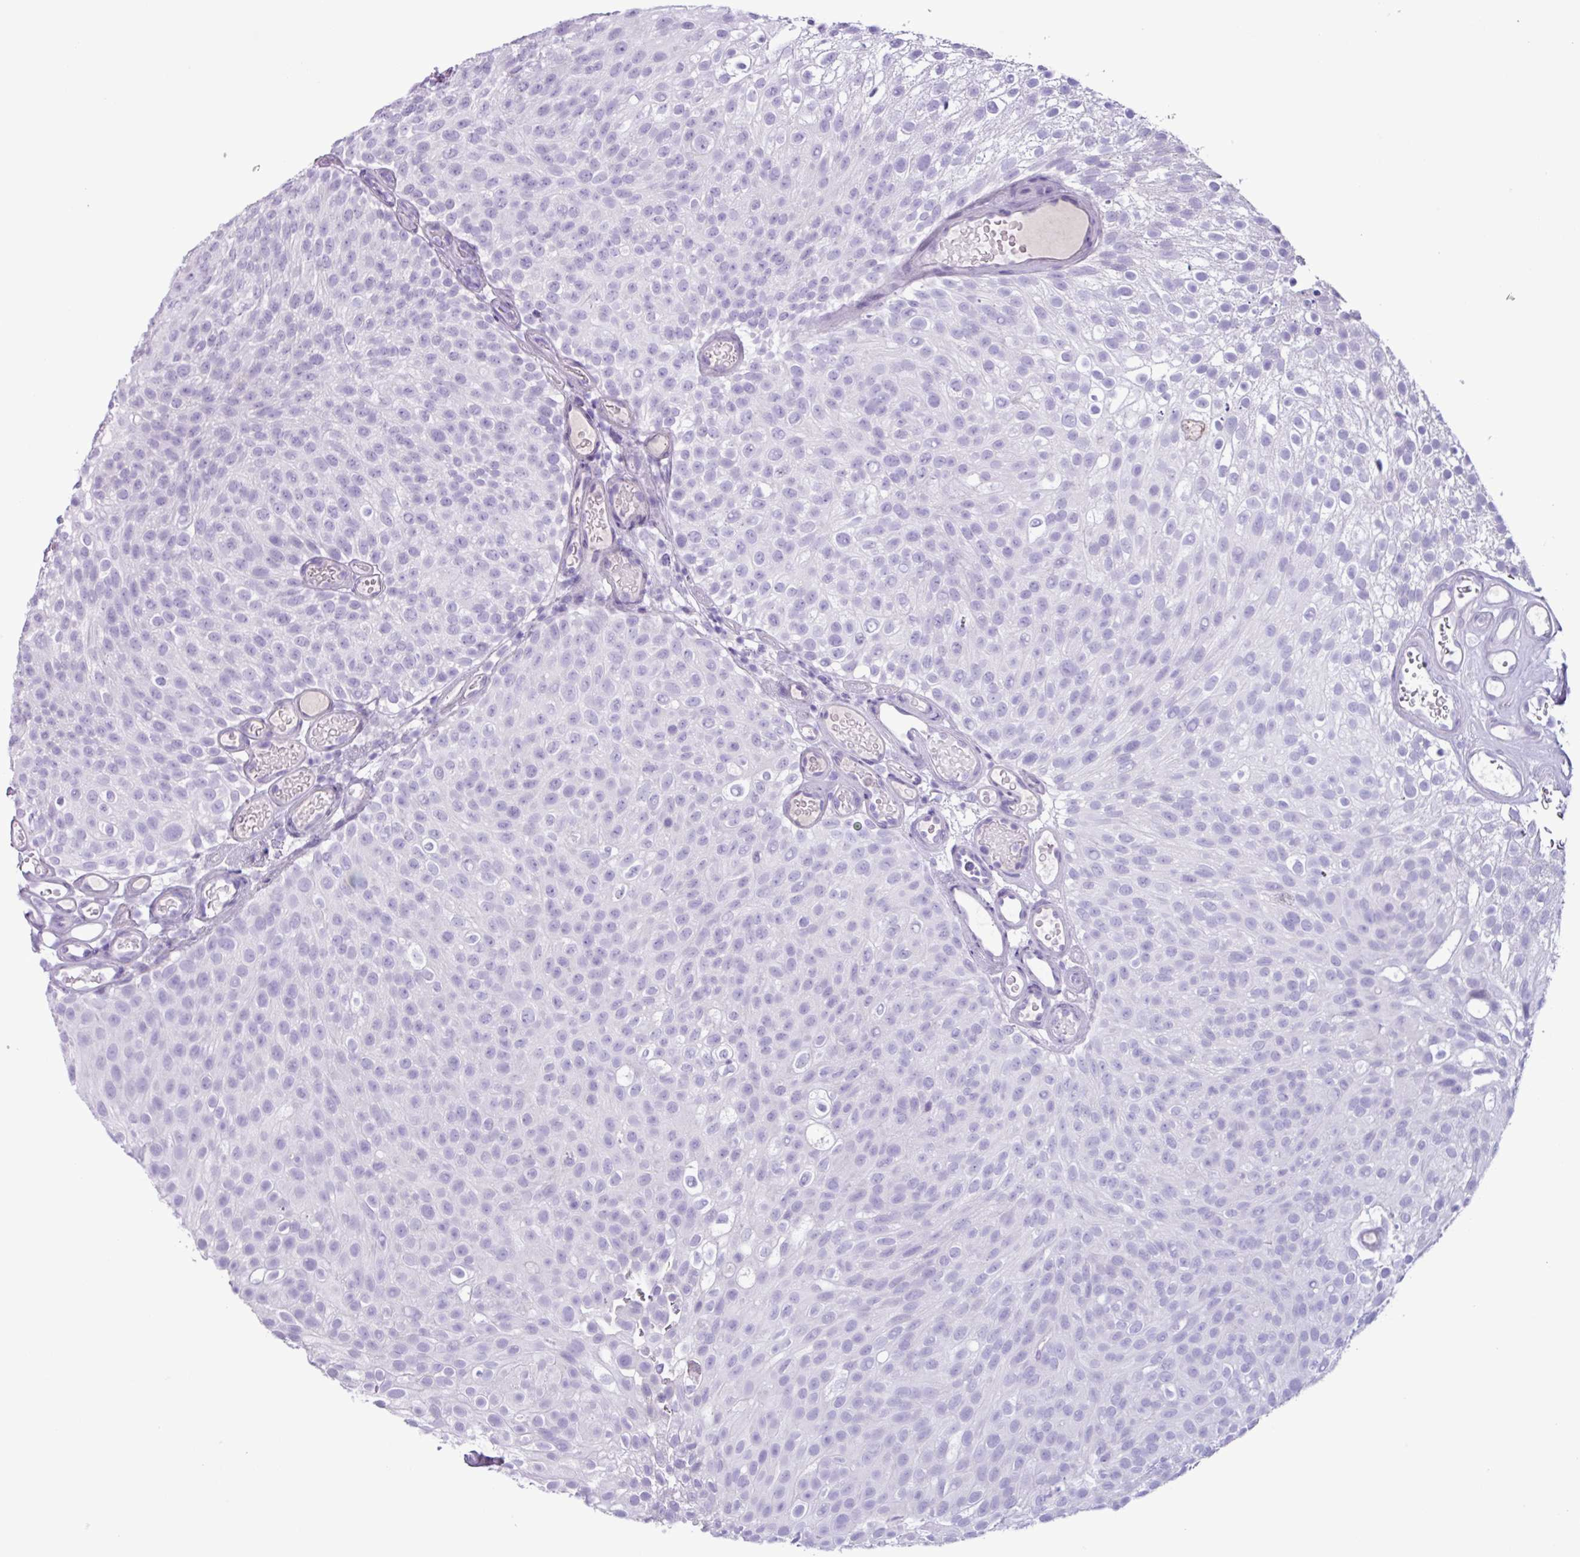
{"staining": {"intensity": "negative", "quantity": "none", "location": "none"}, "tissue": "urothelial cancer", "cell_type": "Tumor cells", "image_type": "cancer", "snomed": [{"axis": "morphology", "description": "Urothelial carcinoma, Low grade"}, {"axis": "topography", "description": "Urinary bladder"}], "caption": "Immunohistochemistry (IHC) of human low-grade urothelial carcinoma displays no staining in tumor cells. The staining was performed using DAB (3,3'-diaminobenzidine) to visualize the protein expression in brown, while the nuclei were stained in blue with hematoxylin (Magnification: 20x).", "gene": "CYSTM1", "patient": {"sex": "male", "age": 78}}